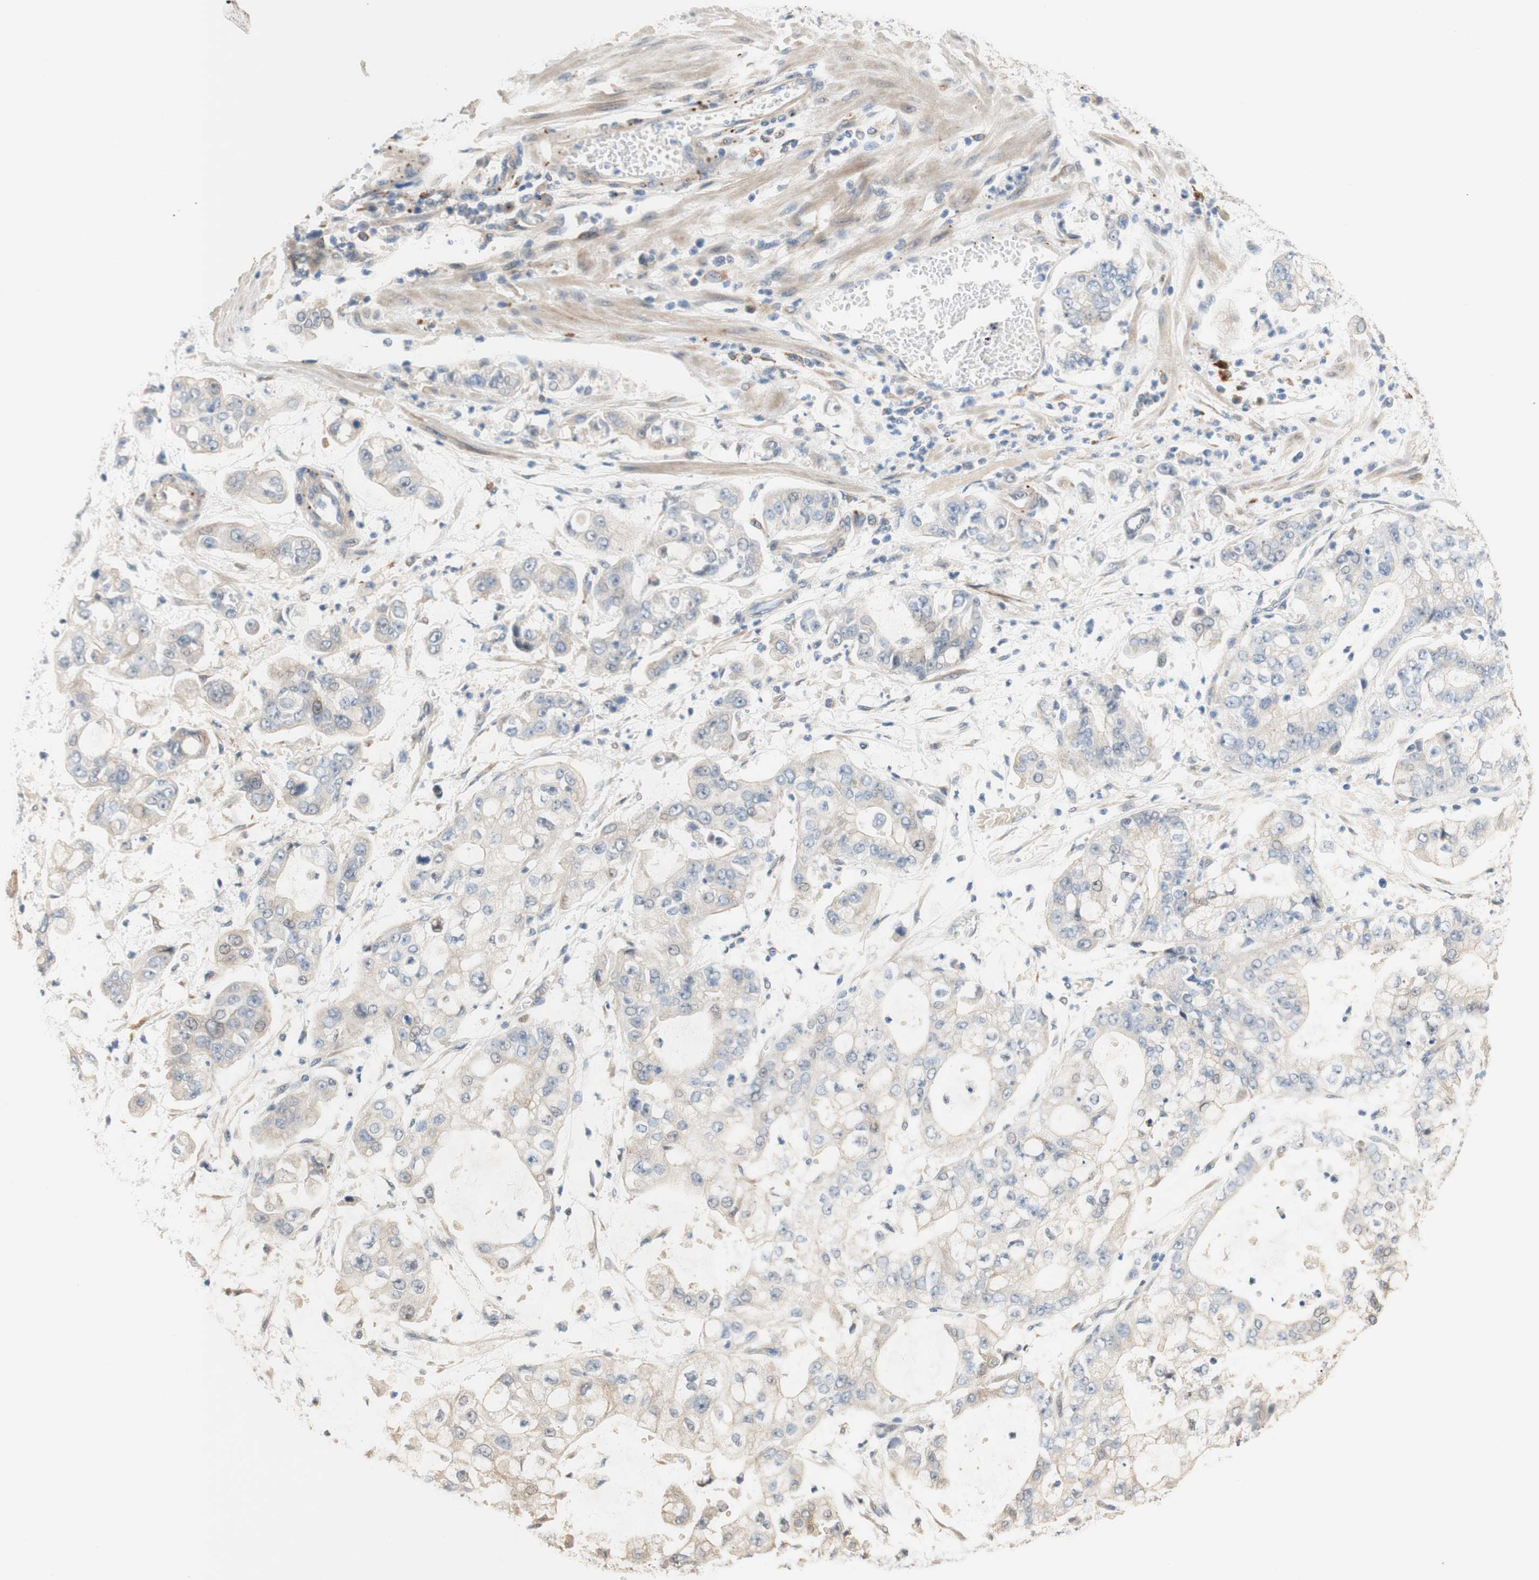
{"staining": {"intensity": "negative", "quantity": "none", "location": "none"}, "tissue": "stomach cancer", "cell_type": "Tumor cells", "image_type": "cancer", "snomed": [{"axis": "morphology", "description": "Adenocarcinoma, NOS"}, {"axis": "topography", "description": "Stomach"}], "caption": "Tumor cells show no significant staining in stomach cancer.", "gene": "PTPN21", "patient": {"sex": "male", "age": 76}}